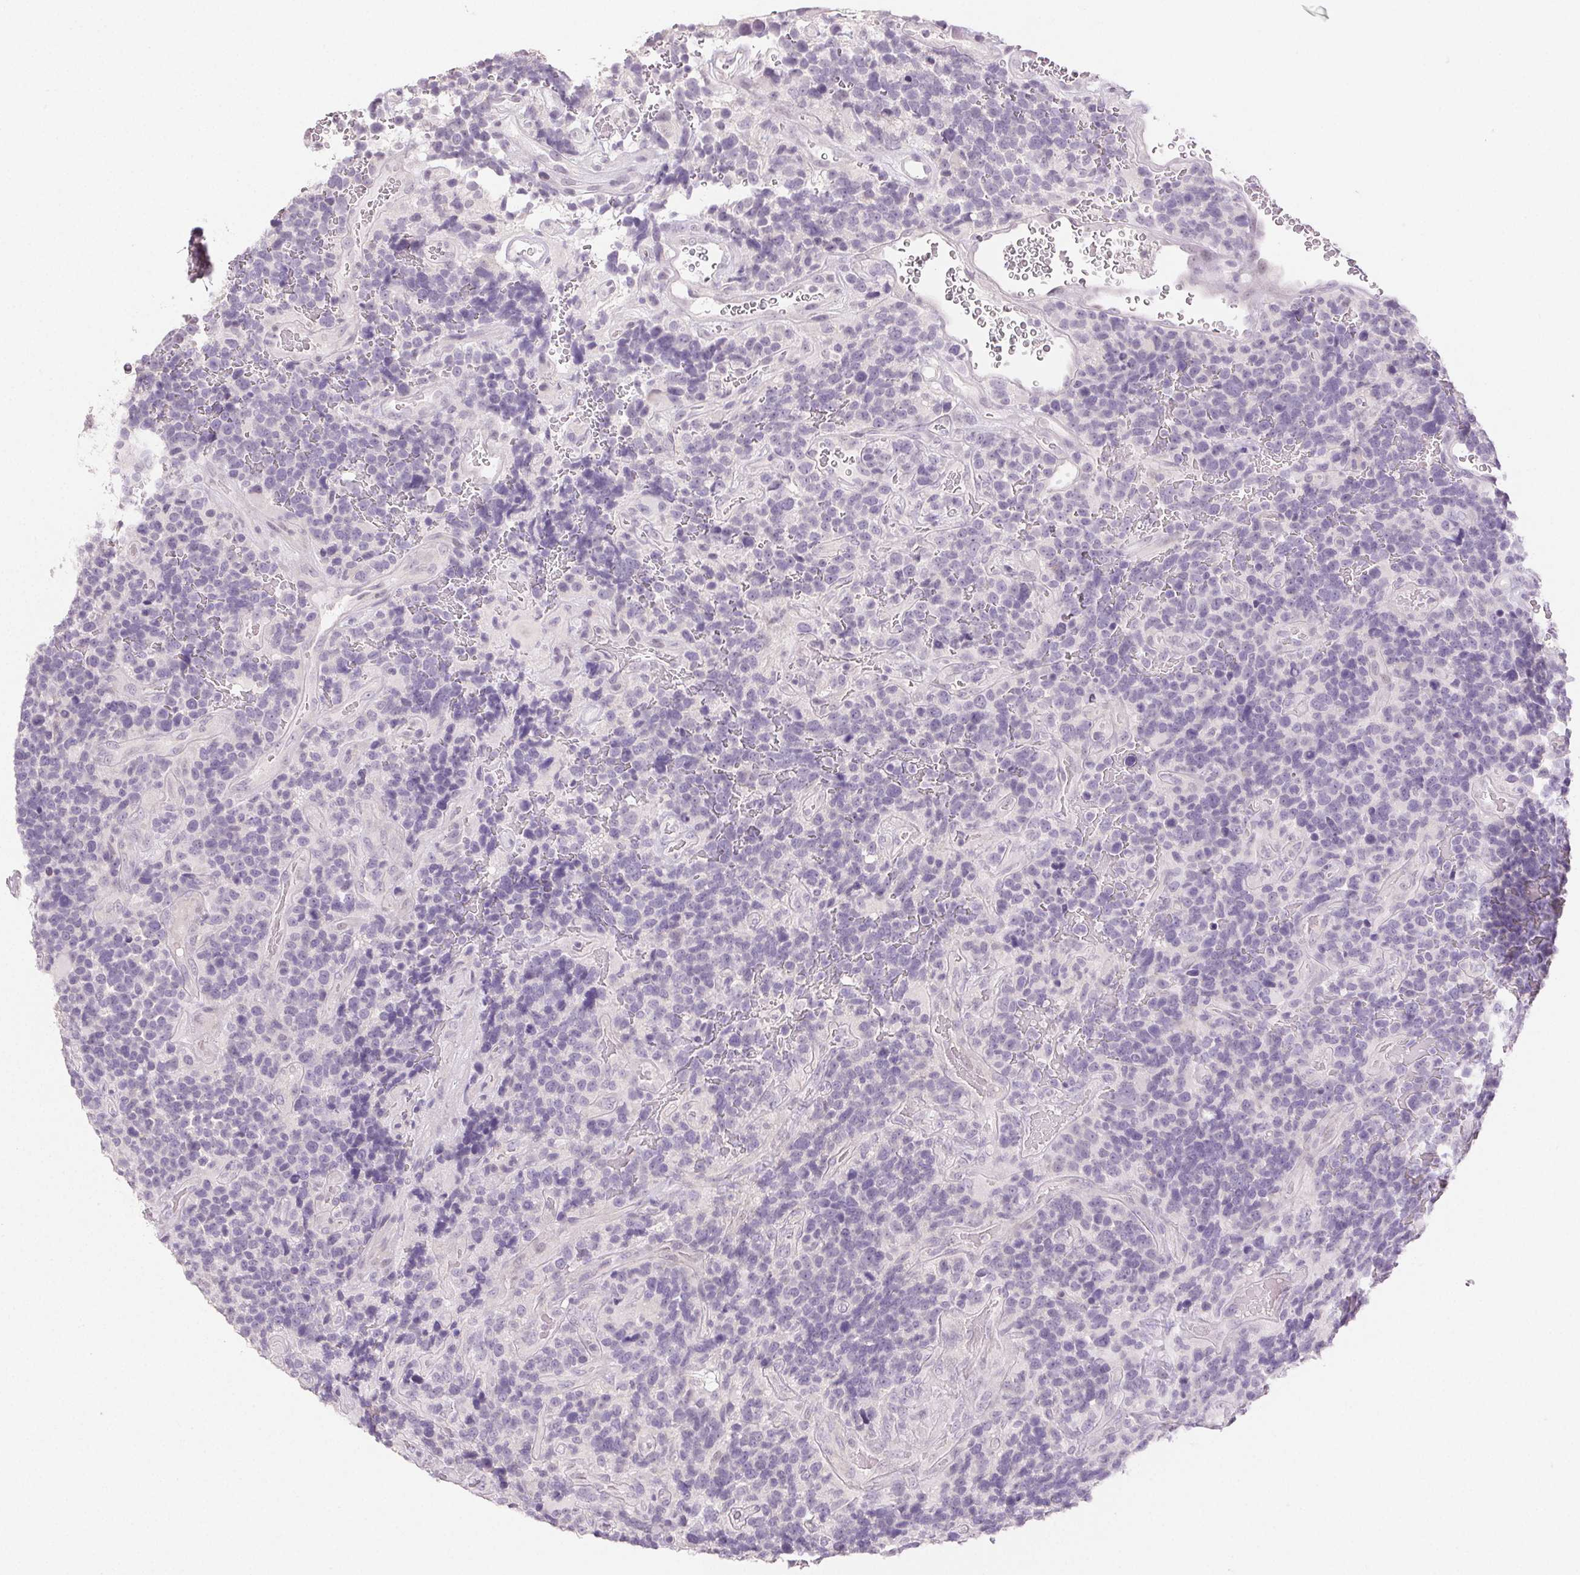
{"staining": {"intensity": "negative", "quantity": "none", "location": "none"}, "tissue": "glioma", "cell_type": "Tumor cells", "image_type": "cancer", "snomed": [{"axis": "morphology", "description": "Glioma, malignant, High grade"}, {"axis": "topography", "description": "Brain"}], "caption": "Immunohistochemistry (IHC) photomicrograph of human glioma stained for a protein (brown), which reveals no staining in tumor cells. The staining was performed using DAB (3,3'-diaminobenzidine) to visualize the protein expression in brown, while the nuclei were stained in blue with hematoxylin (Magnification: 20x).", "gene": "PI3", "patient": {"sex": "male", "age": 33}}